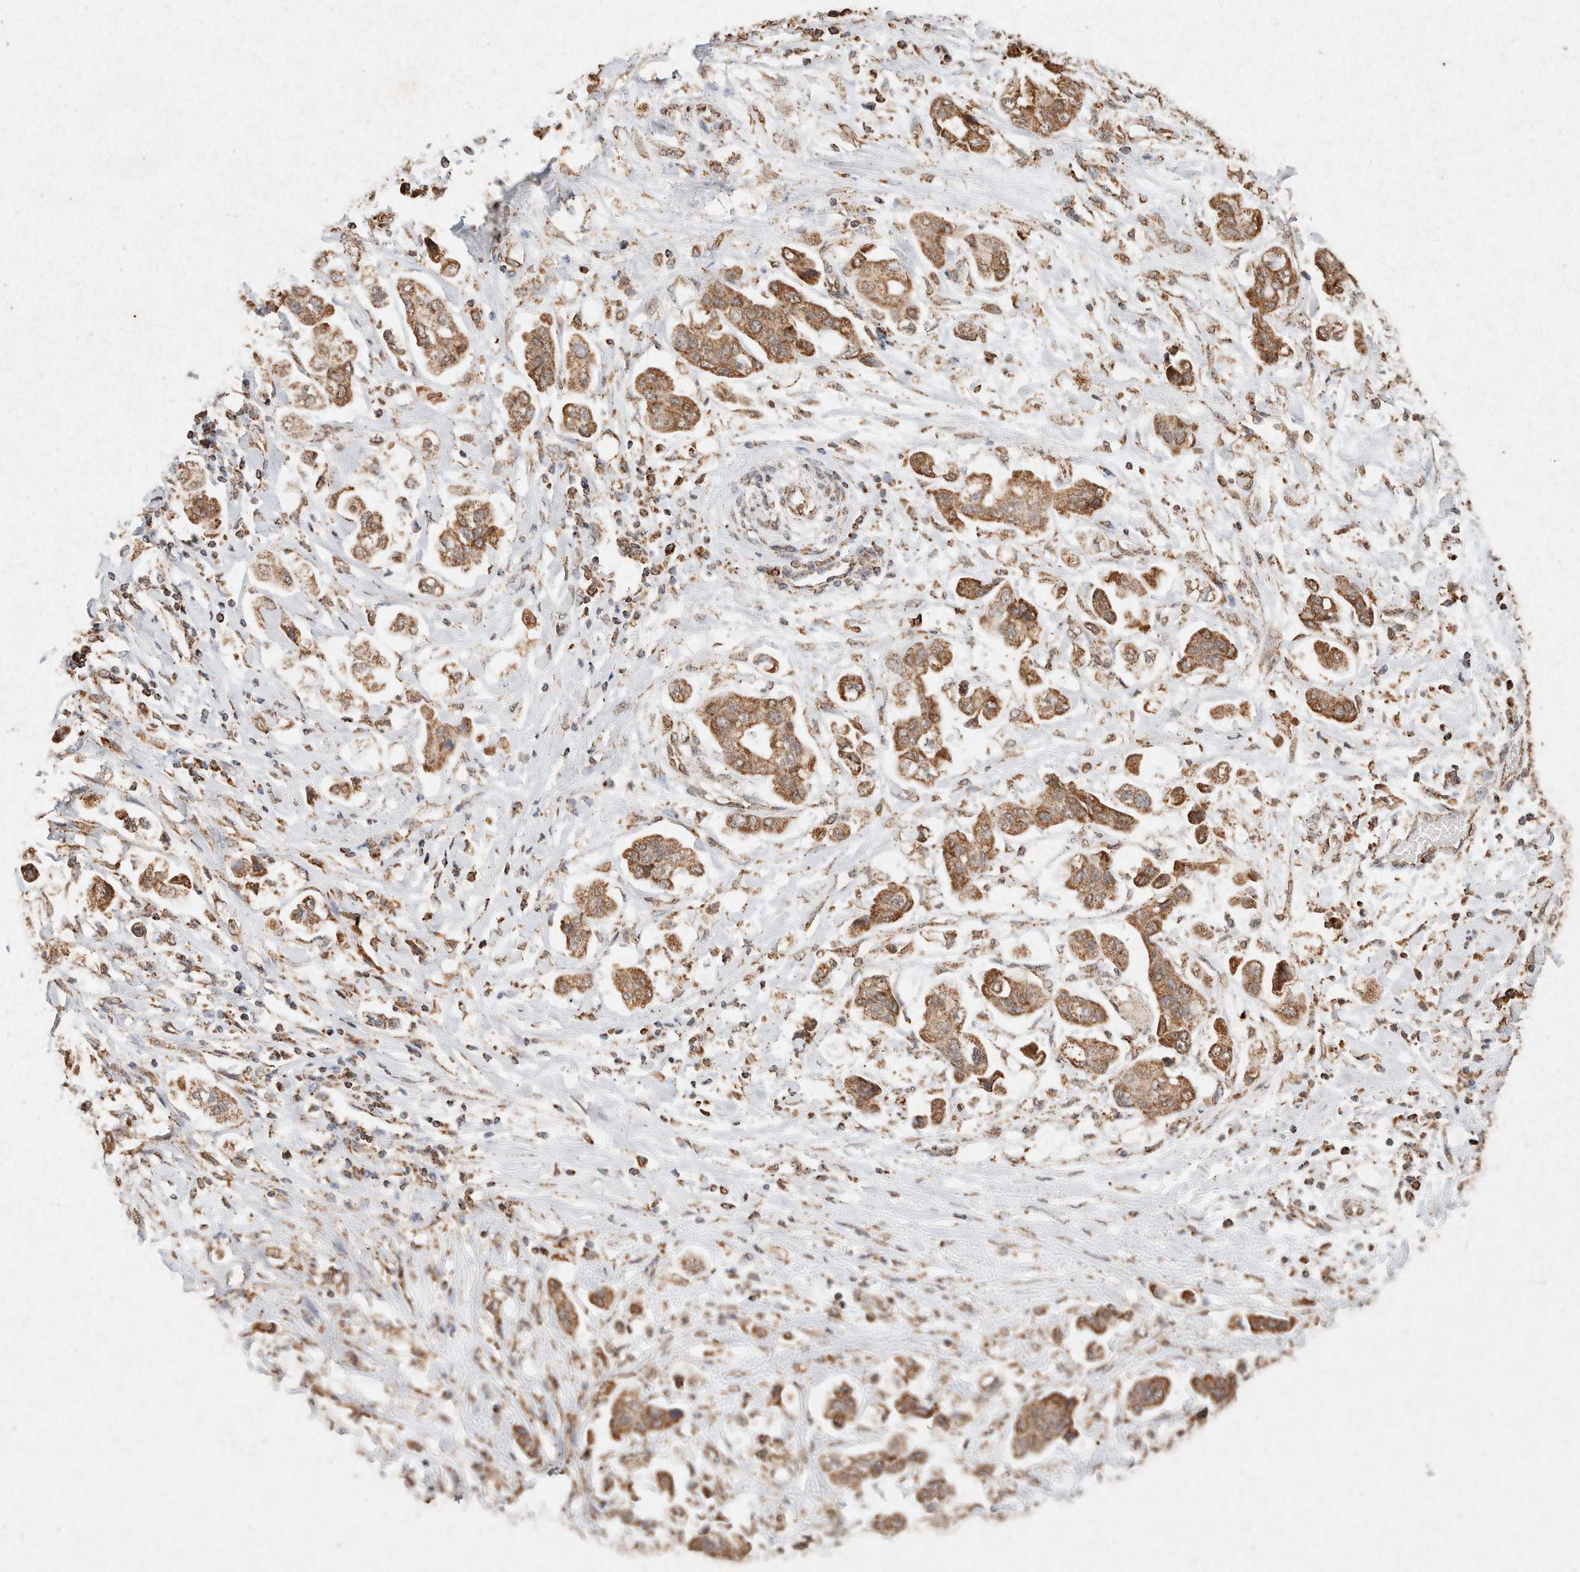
{"staining": {"intensity": "moderate", "quantity": ">75%", "location": "cytoplasmic/membranous"}, "tissue": "stomach cancer", "cell_type": "Tumor cells", "image_type": "cancer", "snomed": [{"axis": "morphology", "description": "Adenocarcinoma, NOS"}, {"axis": "topography", "description": "Stomach"}], "caption": "Immunohistochemistry image of human stomach adenocarcinoma stained for a protein (brown), which exhibits medium levels of moderate cytoplasmic/membranous staining in approximately >75% of tumor cells.", "gene": "SDC2", "patient": {"sex": "male", "age": 62}}